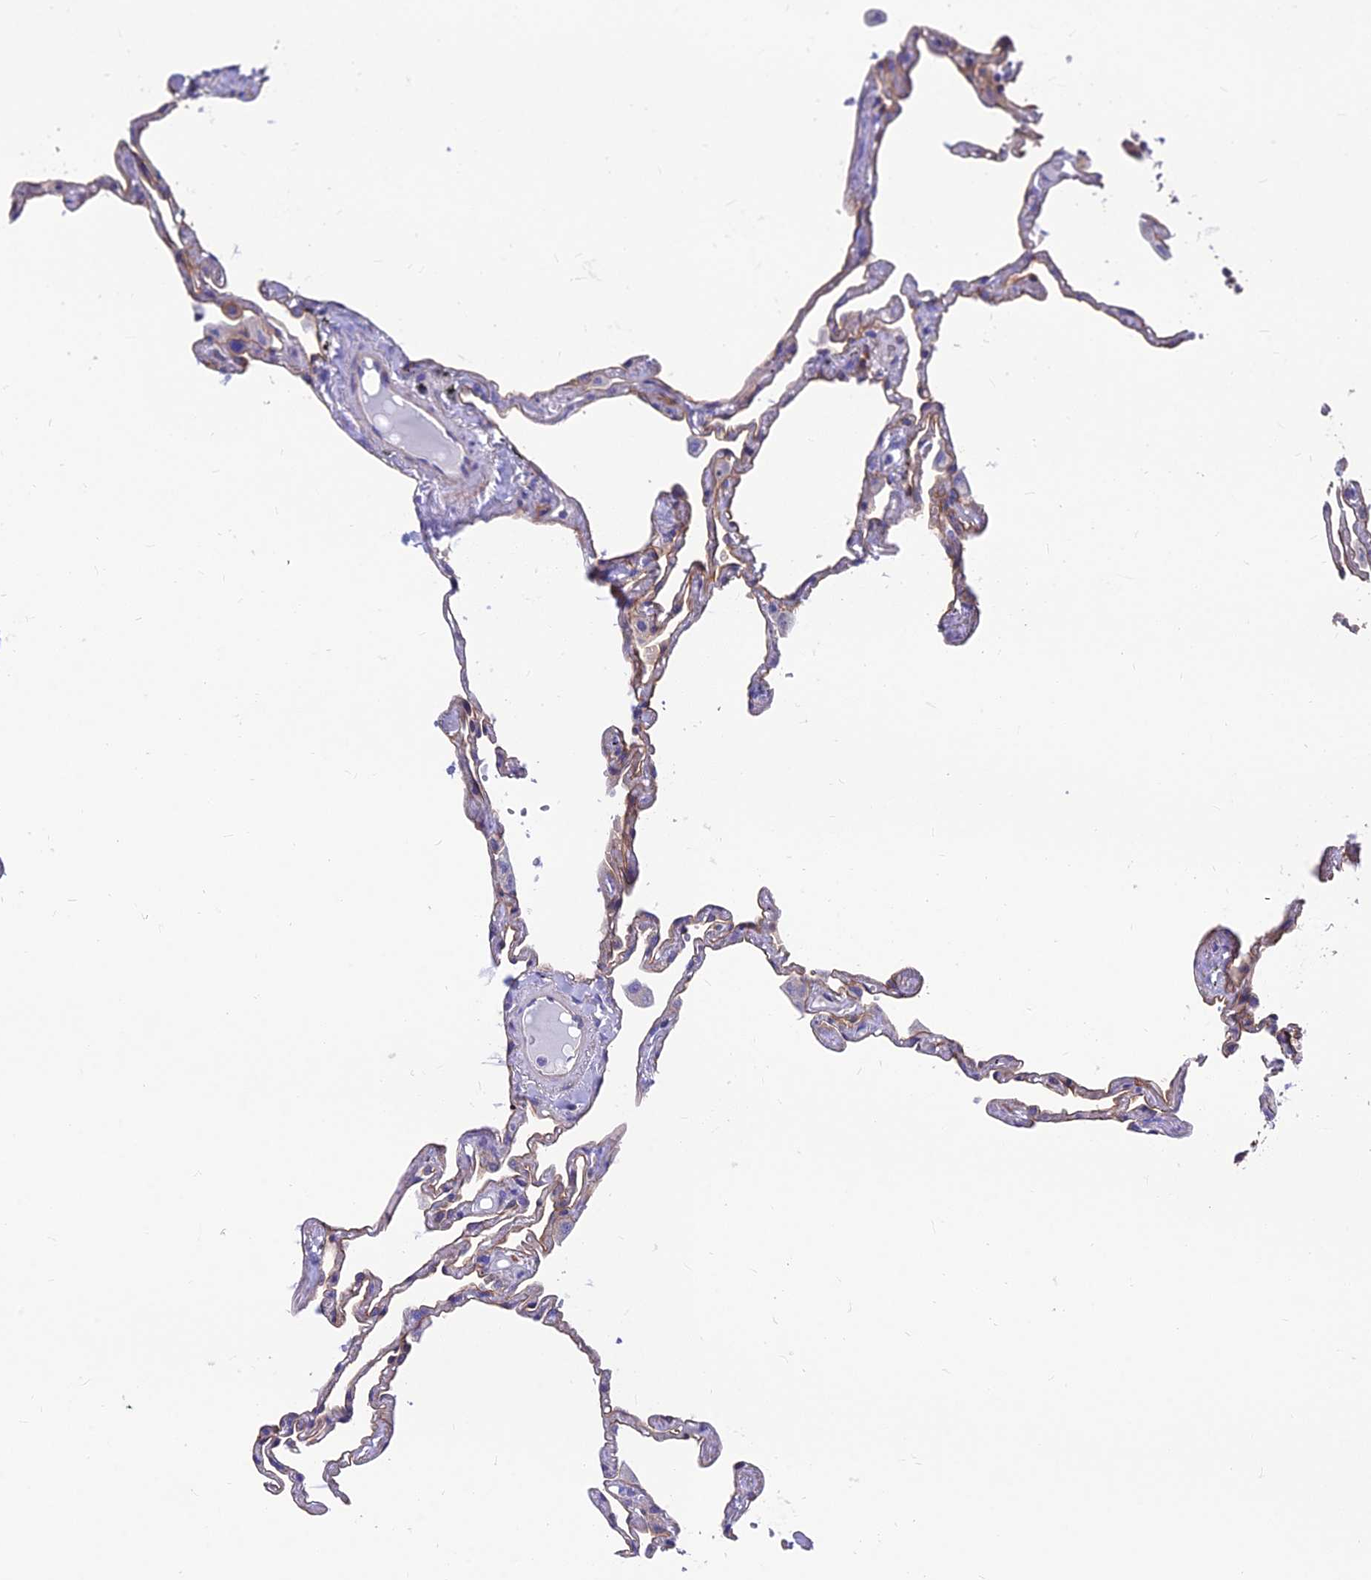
{"staining": {"intensity": "moderate", "quantity": "<25%", "location": "cytoplasmic/membranous"}, "tissue": "lung", "cell_type": "Alveolar cells", "image_type": "normal", "snomed": [{"axis": "morphology", "description": "Normal tissue, NOS"}, {"axis": "topography", "description": "Lung"}], "caption": "Brown immunohistochemical staining in benign human lung reveals moderate cytoplasmic/membranous positivity in about <25% of alveolar cells.", "gene": "MVB12A", "patient": {"sex": "female", "age": 67}}